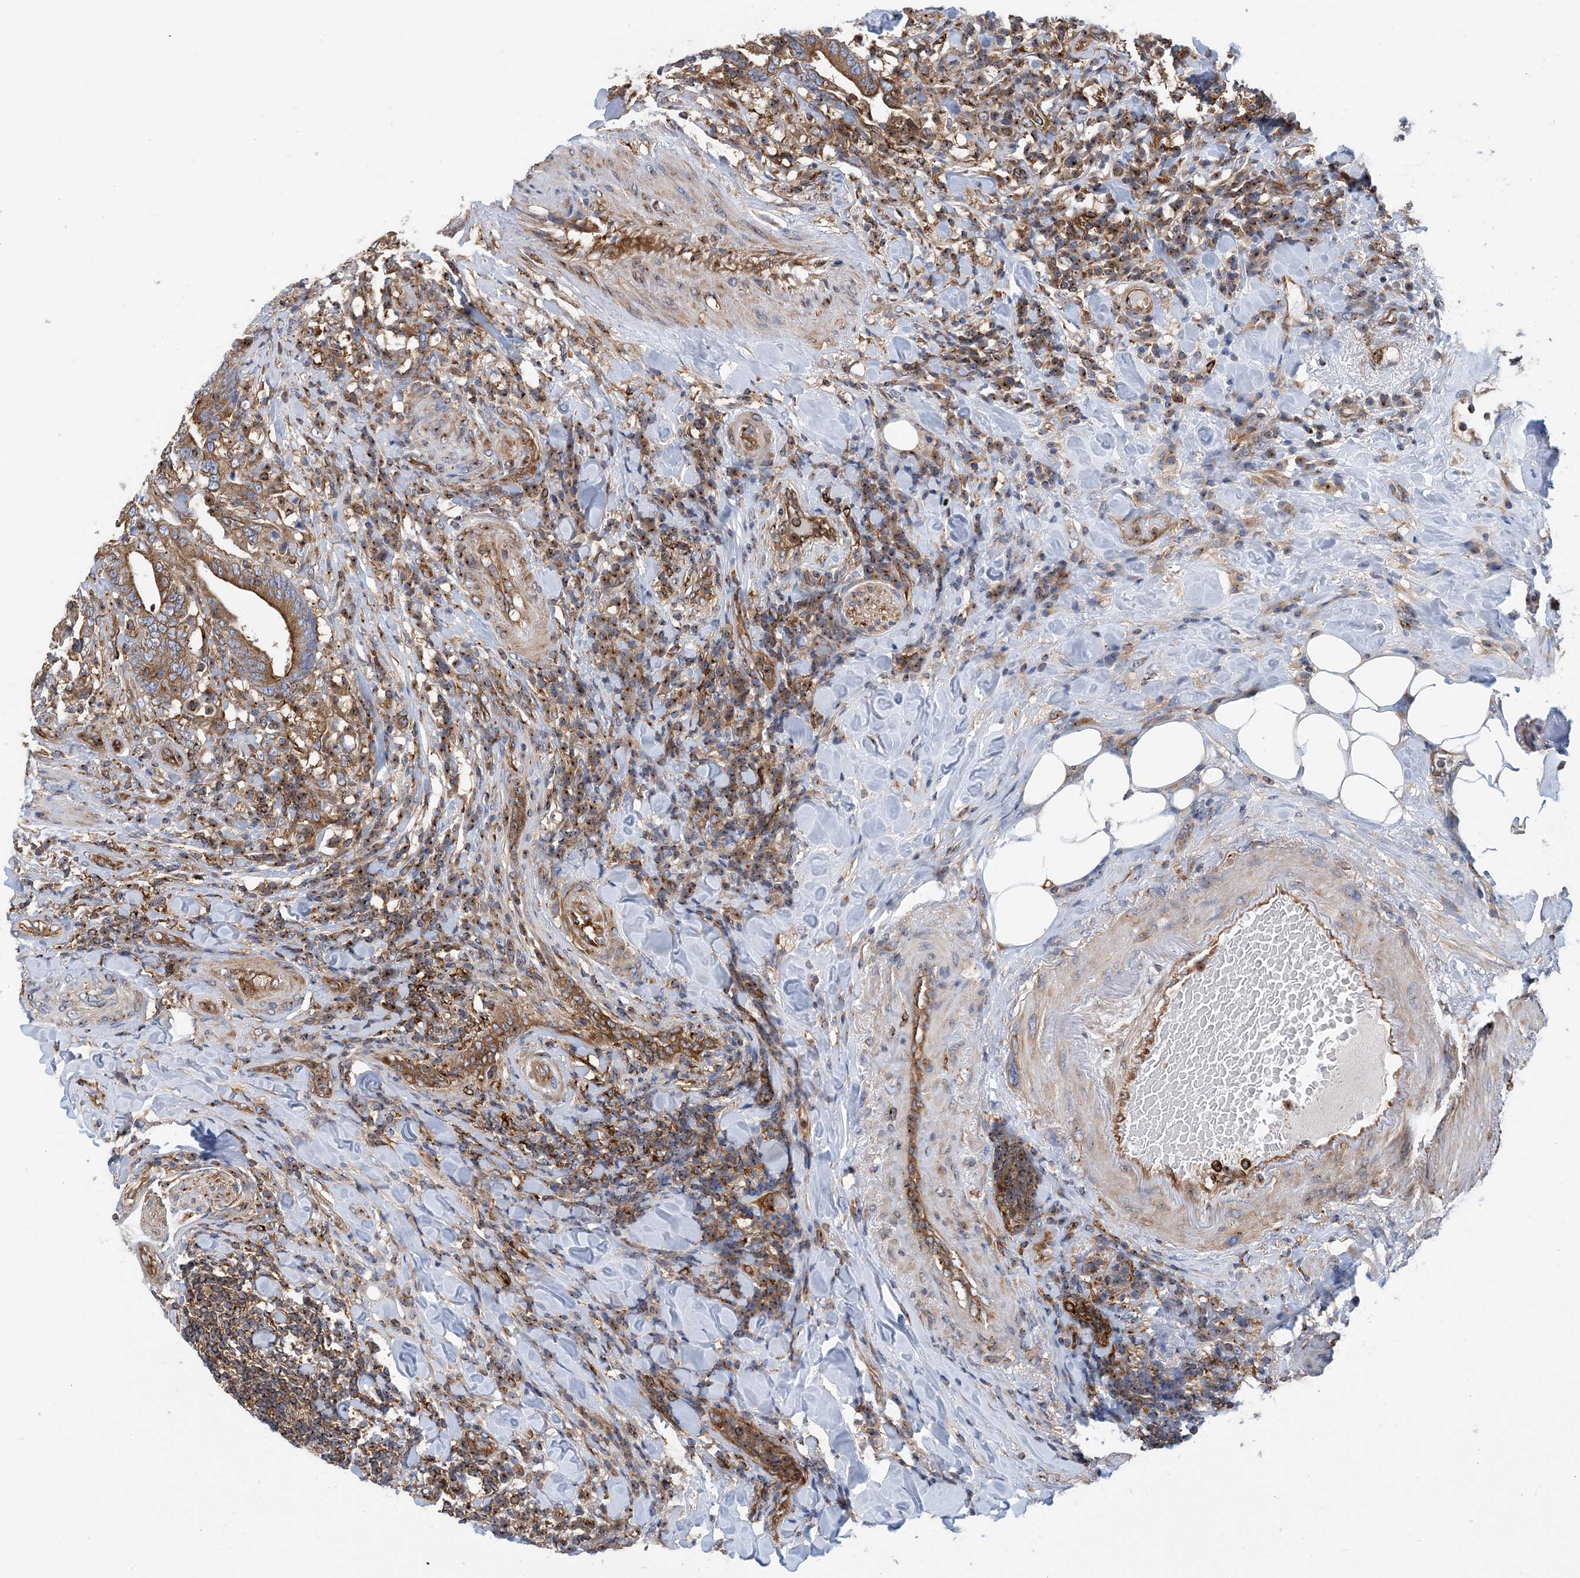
{"staining": {"intensity": "moderate", "quantity": ">75%", "location": "cytoplasmic/membranous"}, "tissue": "colorectal cancer", "cell_type": "Tumor cells", "image_type": "cancer", "snomed": [{"axis": "morphology", "description": "Adenocarcinoma, NOS"}, {"axis": "topography", "description": "Colon"}], "caption": "Tumor cells demonstrate medium levels of moderate cytoplasmic/membranous staining in about >75% of cells in human colorectal cancer (adenocarcinoma).", "gene": "DYNC1LI1", "patient": {"sex": "female", "age": 66}}